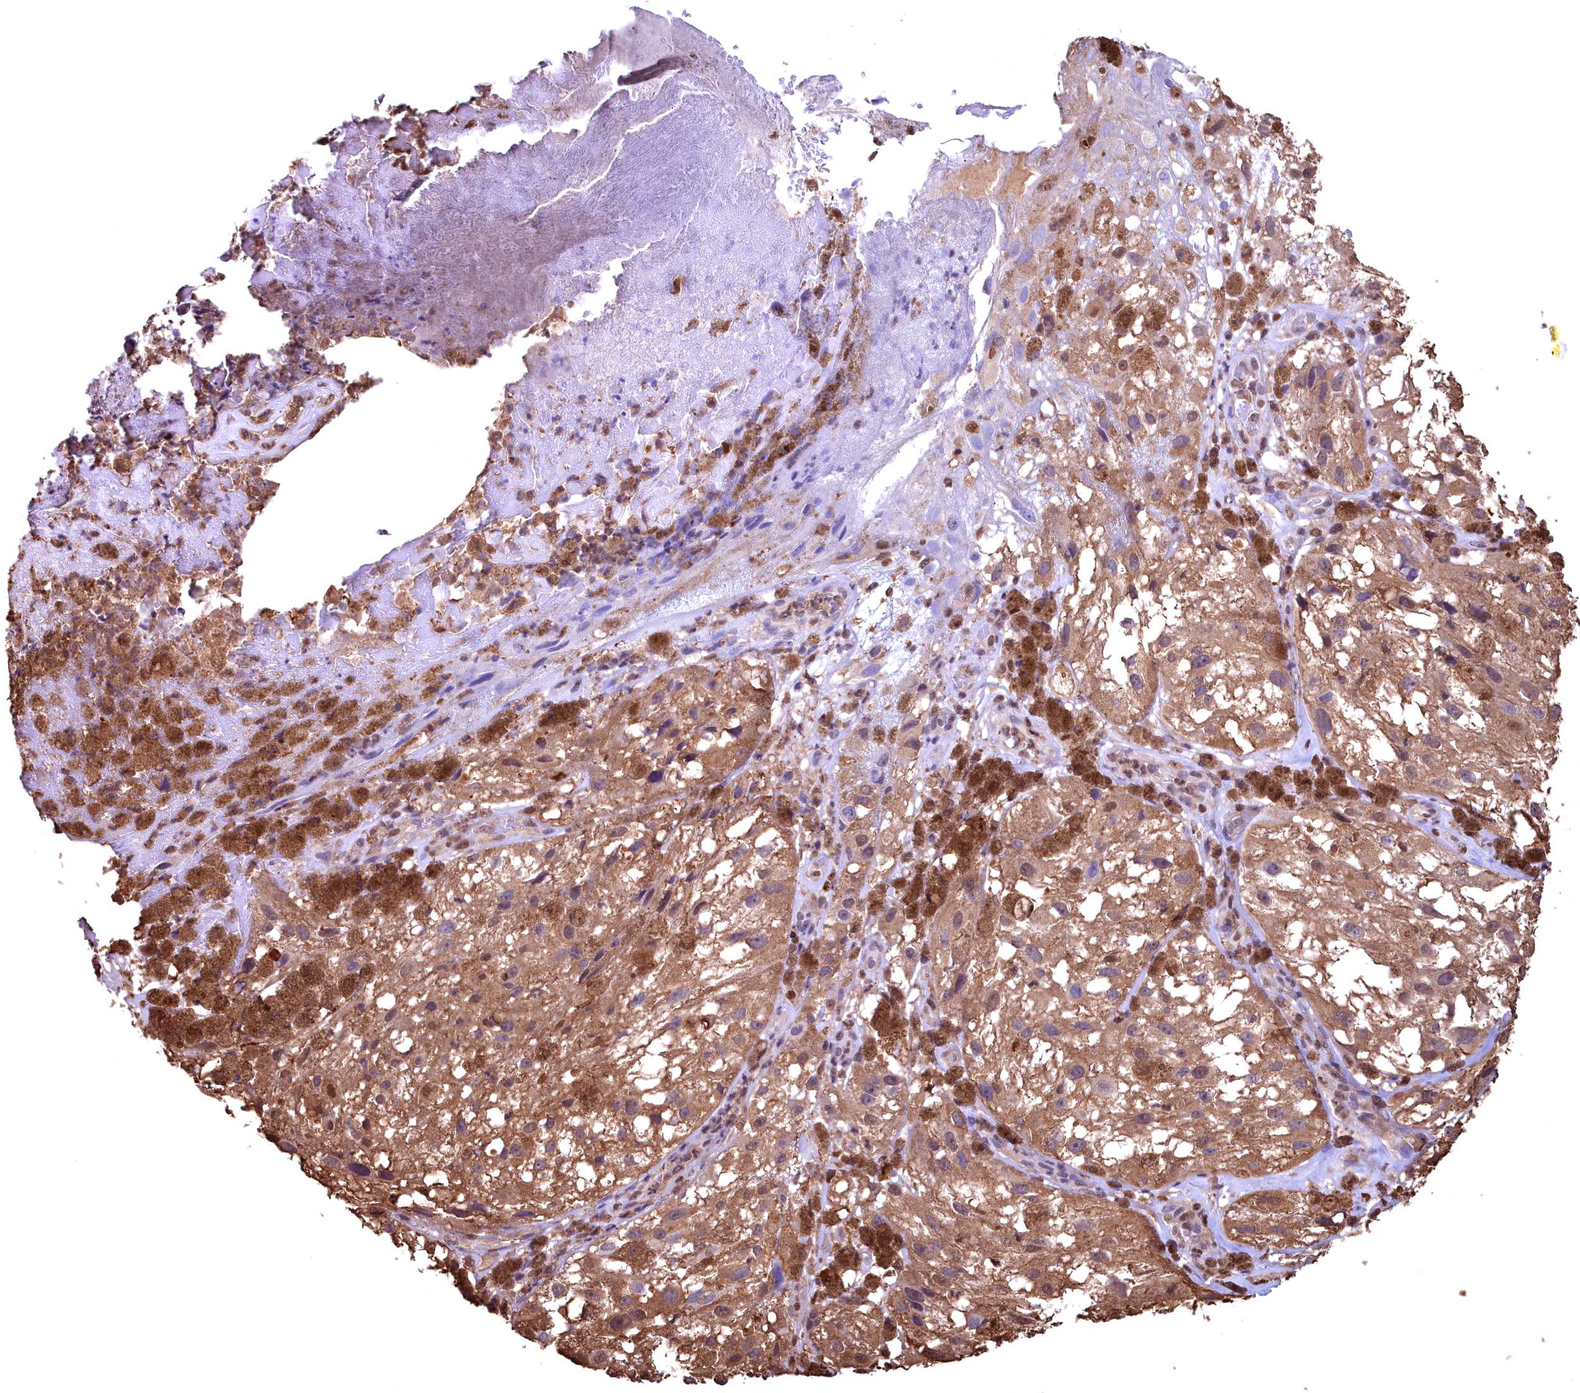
{"staining": {"intensity": "moderate", "quantity": ">75%", "location": "cytoplasmic/membranous,nuclear"}, "tissue": "melanoma", "cell_type": "Tumor cells", "image_type": "cancer", "snomed": [{"axis": "morphology", "description": "Malignant melanoma, NOS"}, {"axis": "topography", "description": "Skin"}], "caption": "This is an image of immunohistochemistry staining of melanoma, which shows moderate positivity in the cytoplasmic/membranous and nuclear of tumor cells.", "gene": "GAPDH", "patient": {"sex": "male", "age": 88}}